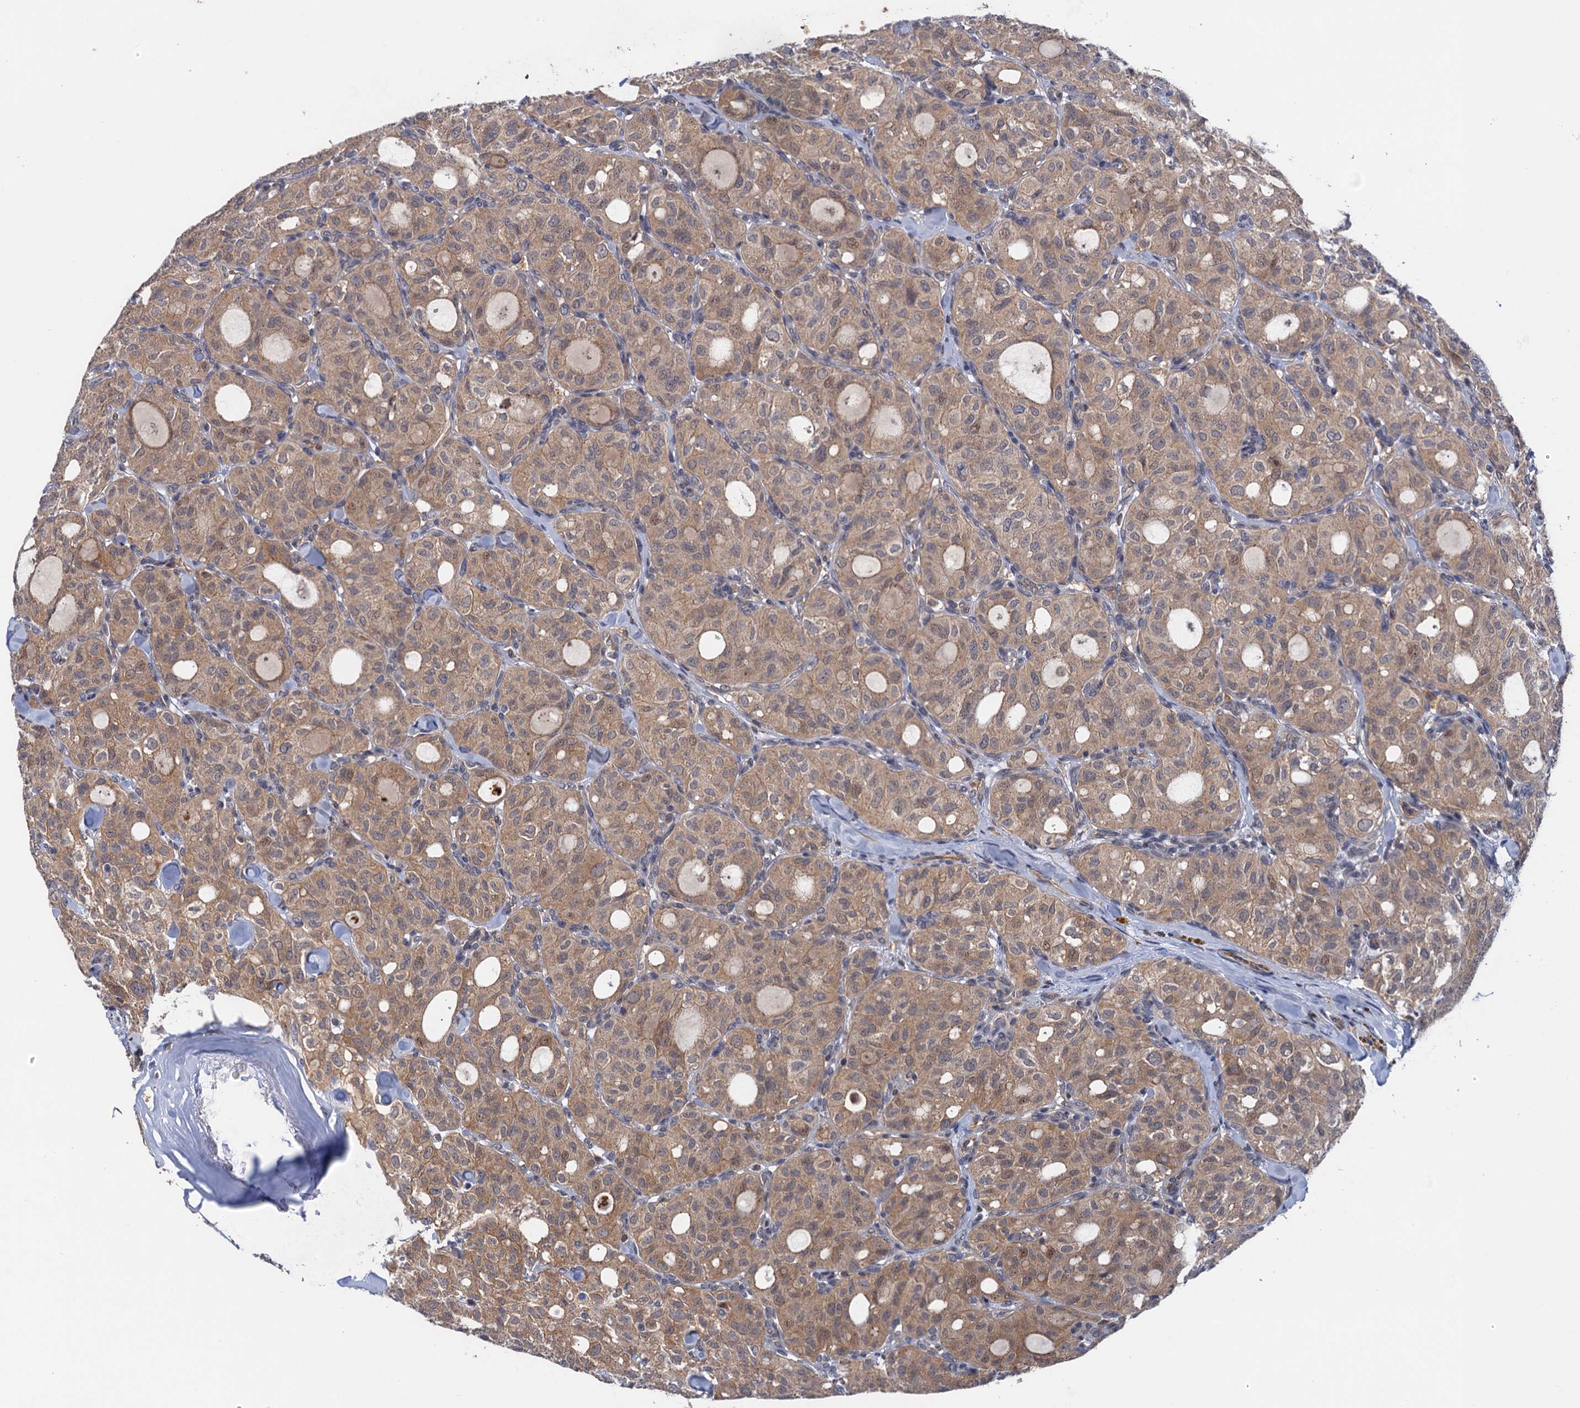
{"staining": {"intensity": "moderate", "quantity": ">75%", "location": "cytoplasmic/membranous,nuclear"}, "tissue": "thyroid cancer", "cell_type": "Tumor cells", "image_type": "cancer", "snomed": [{"axis": "morphology", "description": "Follicular adenoma carcinoma, NOS"}, {"axis": "topography", "description": "Thyroid gland"}], "caption": "Brown immunohistochemical staining in human thyroid follicular adenoma carcinoma demonstrates moderate cytoplasmic/membranous and nuclear positivity in approximately >75% of tumor cells.", "gene": "NEK8", "patient": {"sex": "male", "age": 75}}